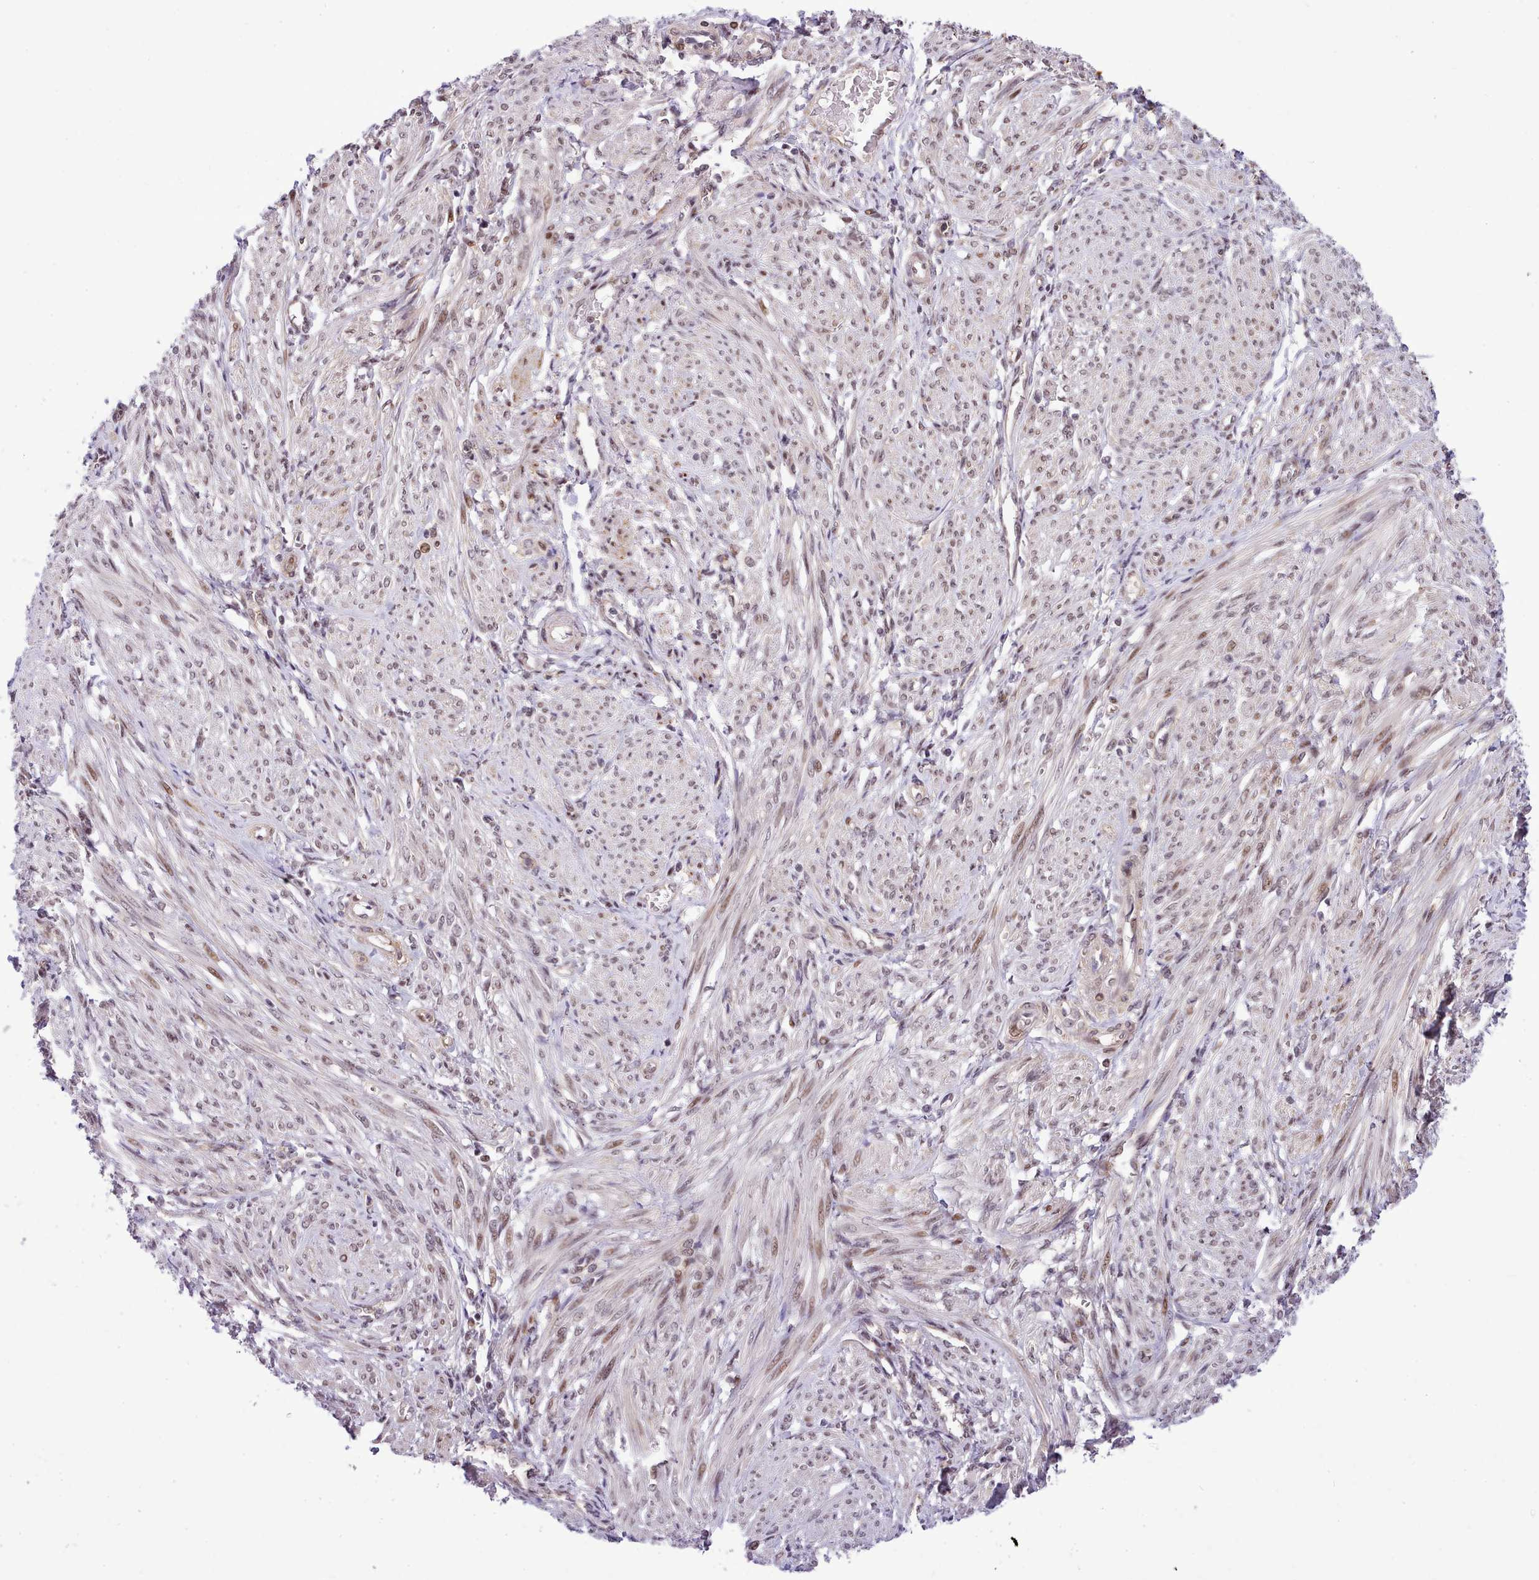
{"staining": {"intensity": "weak", "quantity": "25%-75%", "location": "cytoplasmic/membranous,nuclear"}, "tissue": "smooth muscle", "cell_type": "Smooth muscle cells", "image_type": "normal", "snomed": [{"axis": "morphology", "description": "Normal tissue, NOS"}, {"axis": "topography", "description": "Smooth muscle"}], "caption": "This micrograph reveals normal smooth muscle stained with immunohistochemistry to label a protein in brown. The cytoplasmic/membranous,nuclear of smooth muscle cells show weak positivity for the protein. Nuclei are counter-stained blue.", "gene": "HOXB7", "patient": {"sex": "female", "age": 39}}